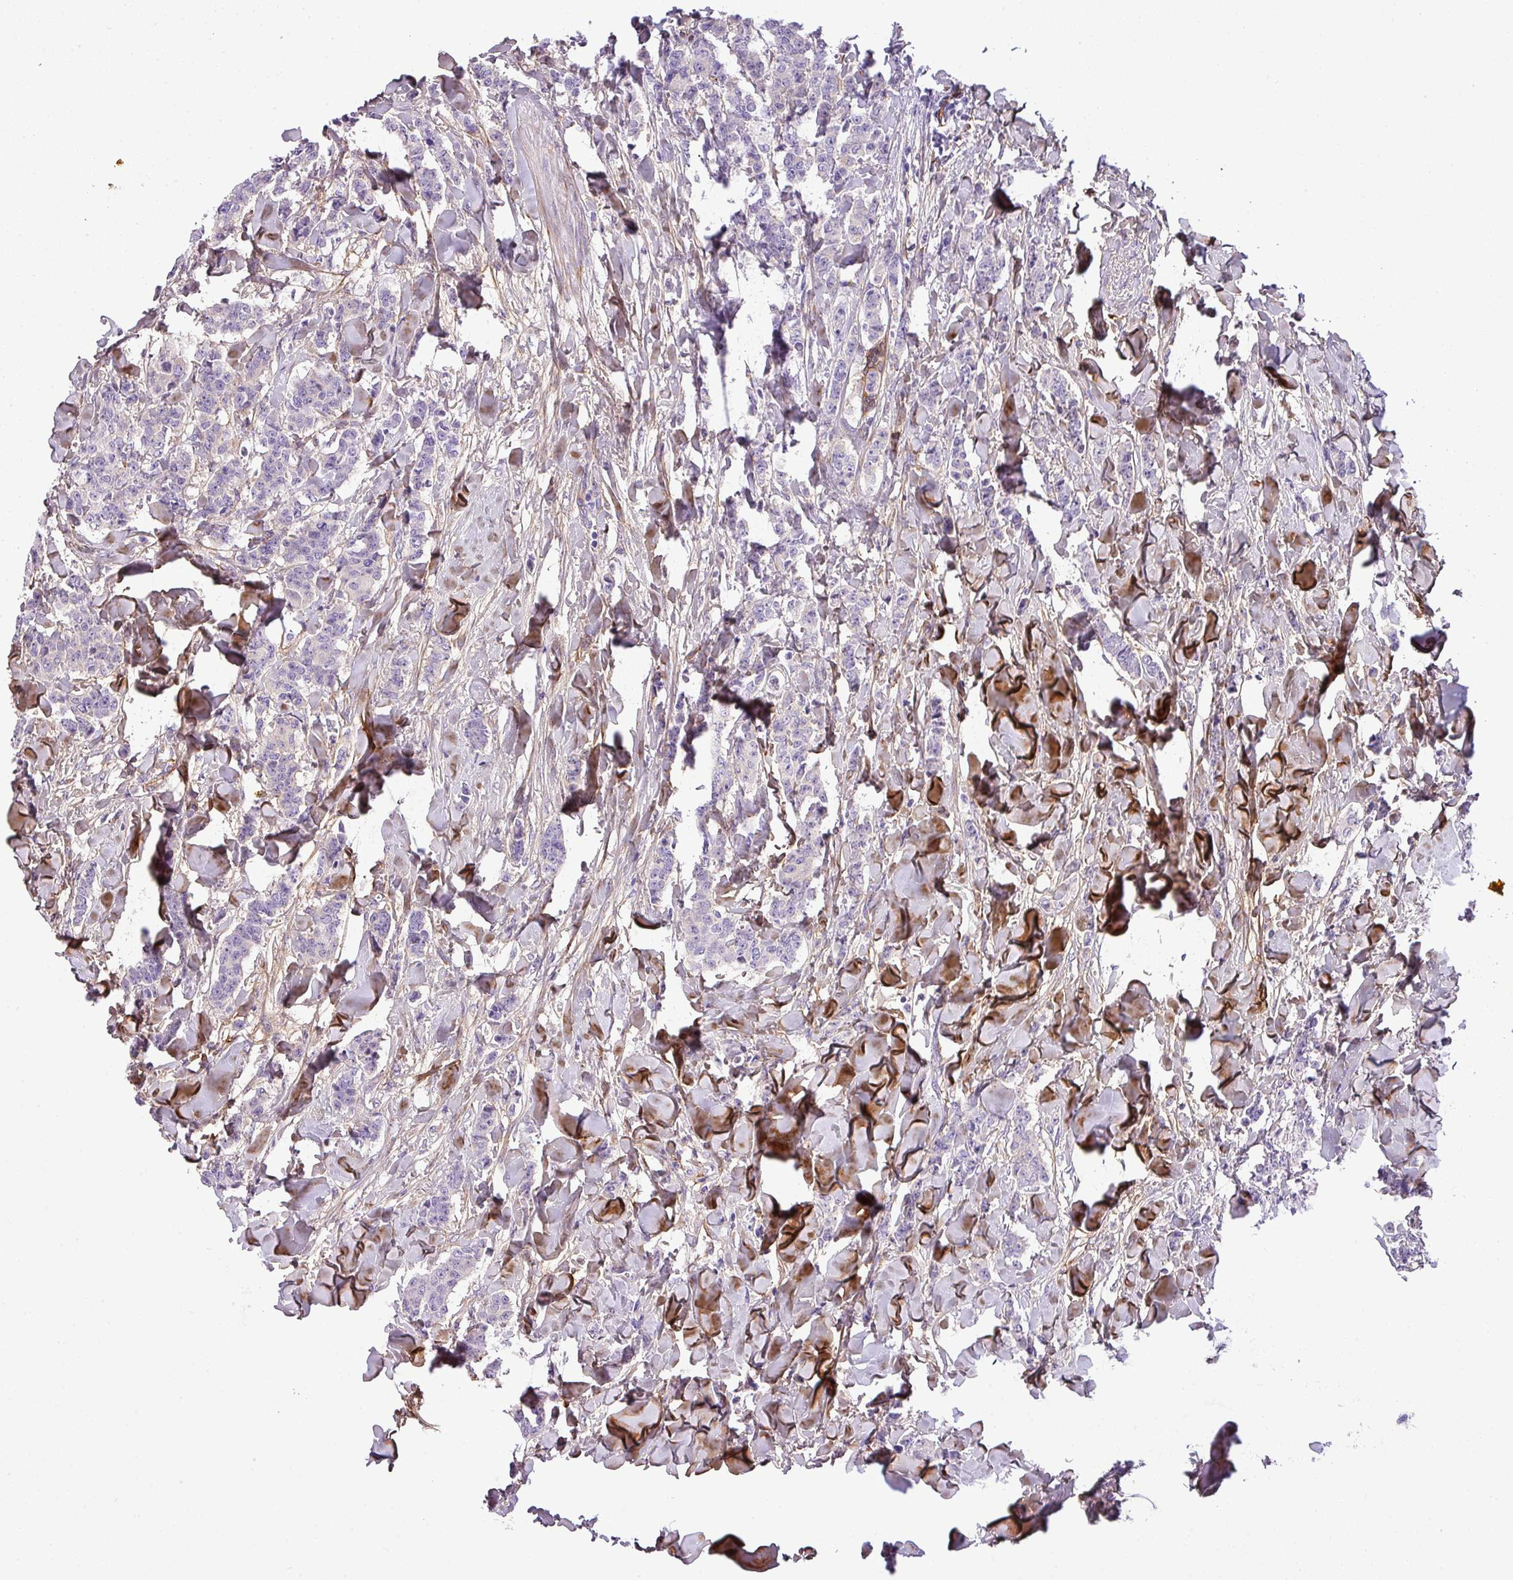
{"staining": {"intensity": "negative", "quantity": "none", "location": "none"}, "tissue": "breast cancer", "cell_type": "Tumor cells", "image_type": "cancer", "snomed": [{"axis": "morphology", "description": "Duct carcinoma"}, {"axis": "topography", "description": "Breast"}], "caption": "DAB (3,3'-diaminobenzidine) immunohistochemical staining of breast intraductal carcinoma exhibits no significant positivity in tumor cells.", "gene": "PARD6G", "patient": {"sex": "female", "age": 40}}